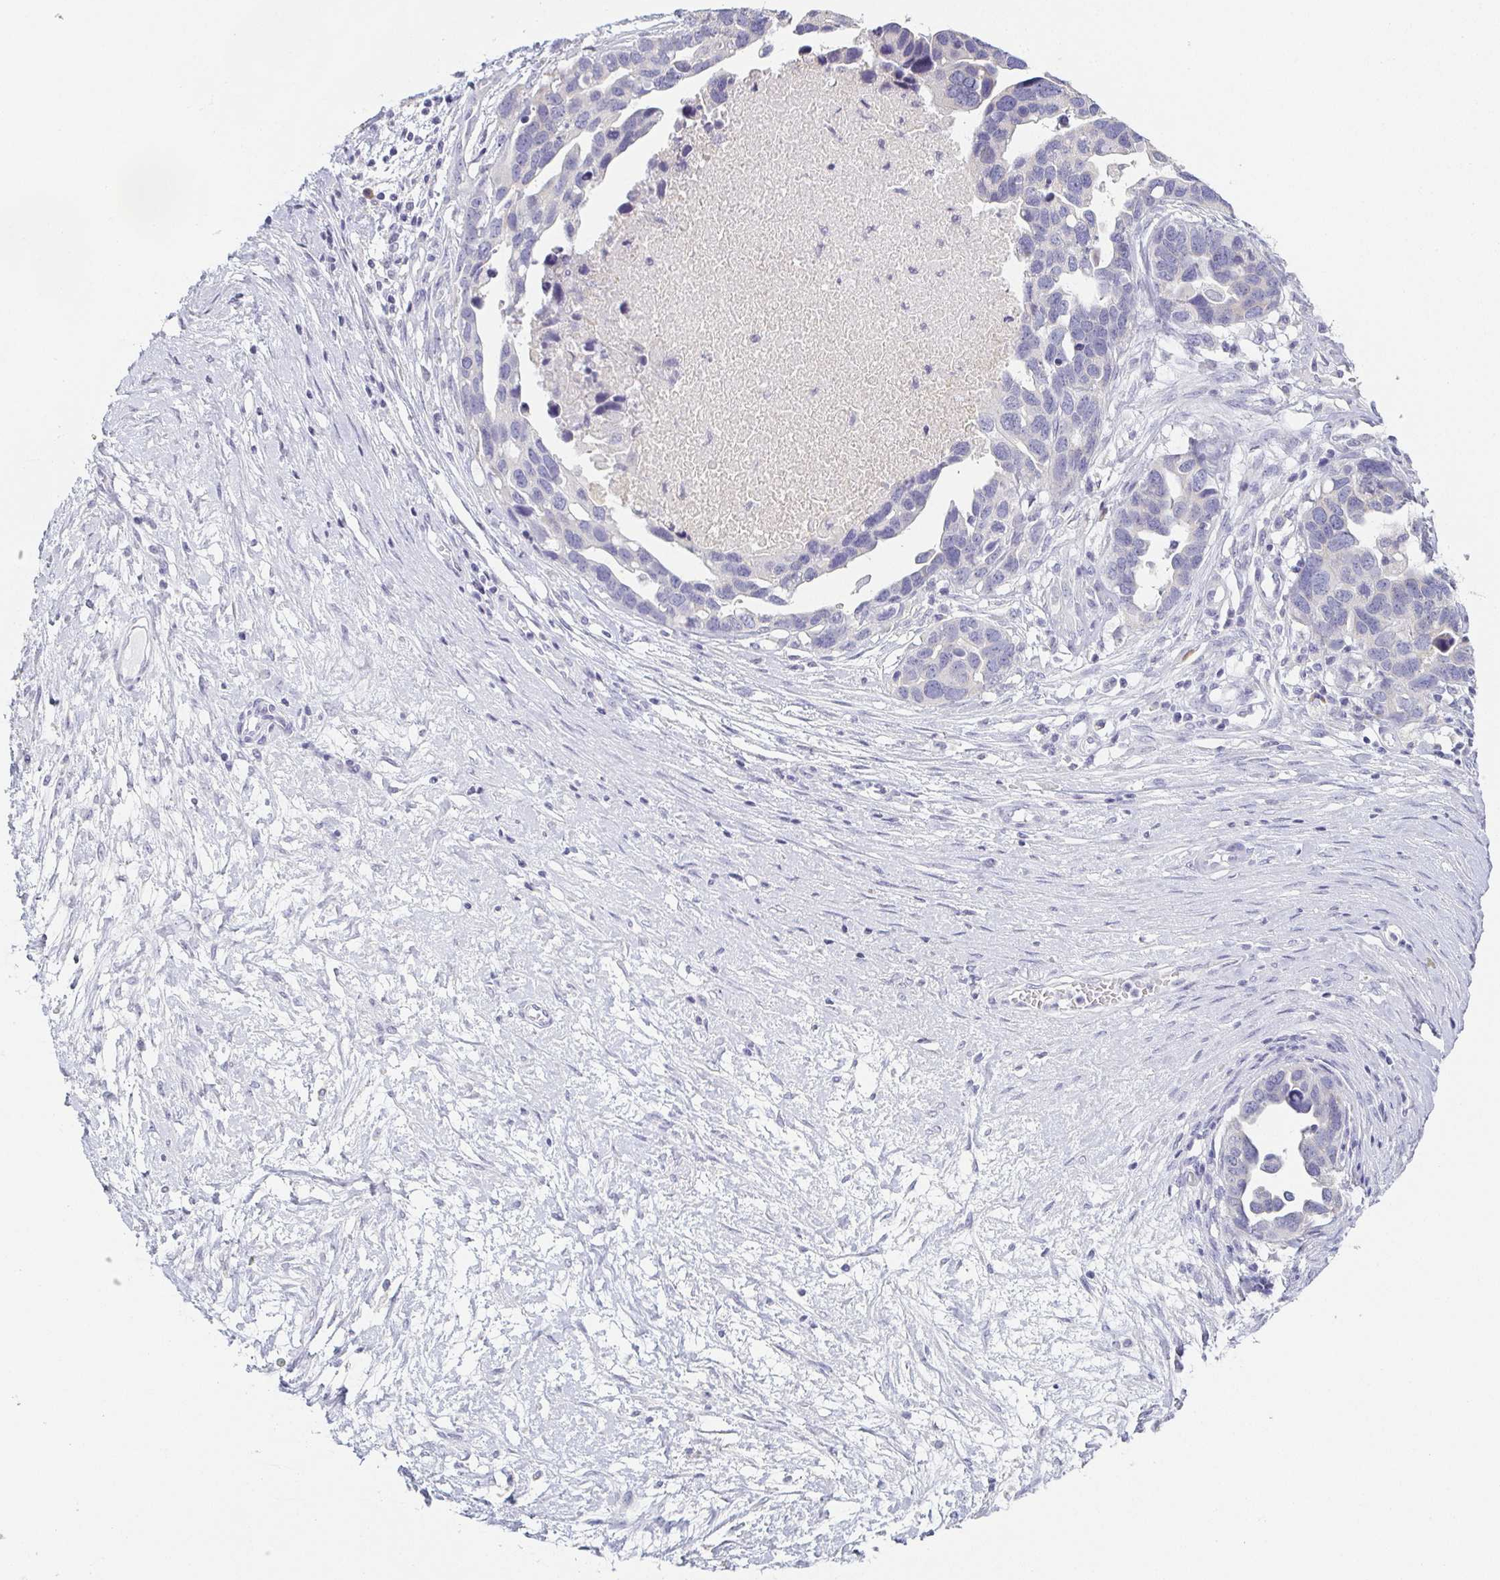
{"staining": {"intensity": "negative", "quantity": "none", "location": "none"}, "tissue": "ovarian cancer", "cell_type": "Tumor cells", "image_type": "cancer", "snomed": [{"axis": "morphology", "description": "Cystadenocarcinoma, serous, NOS"}, {"axis": "topography", "description": "Ovary"}], "caption": "A histopathology image of ovarian serous cystadenocarcinoma stained for a protein reveals no brown staining in tumor cells.", "gene": "PRR27", "patient": {"sex": "female", "age": 54}}